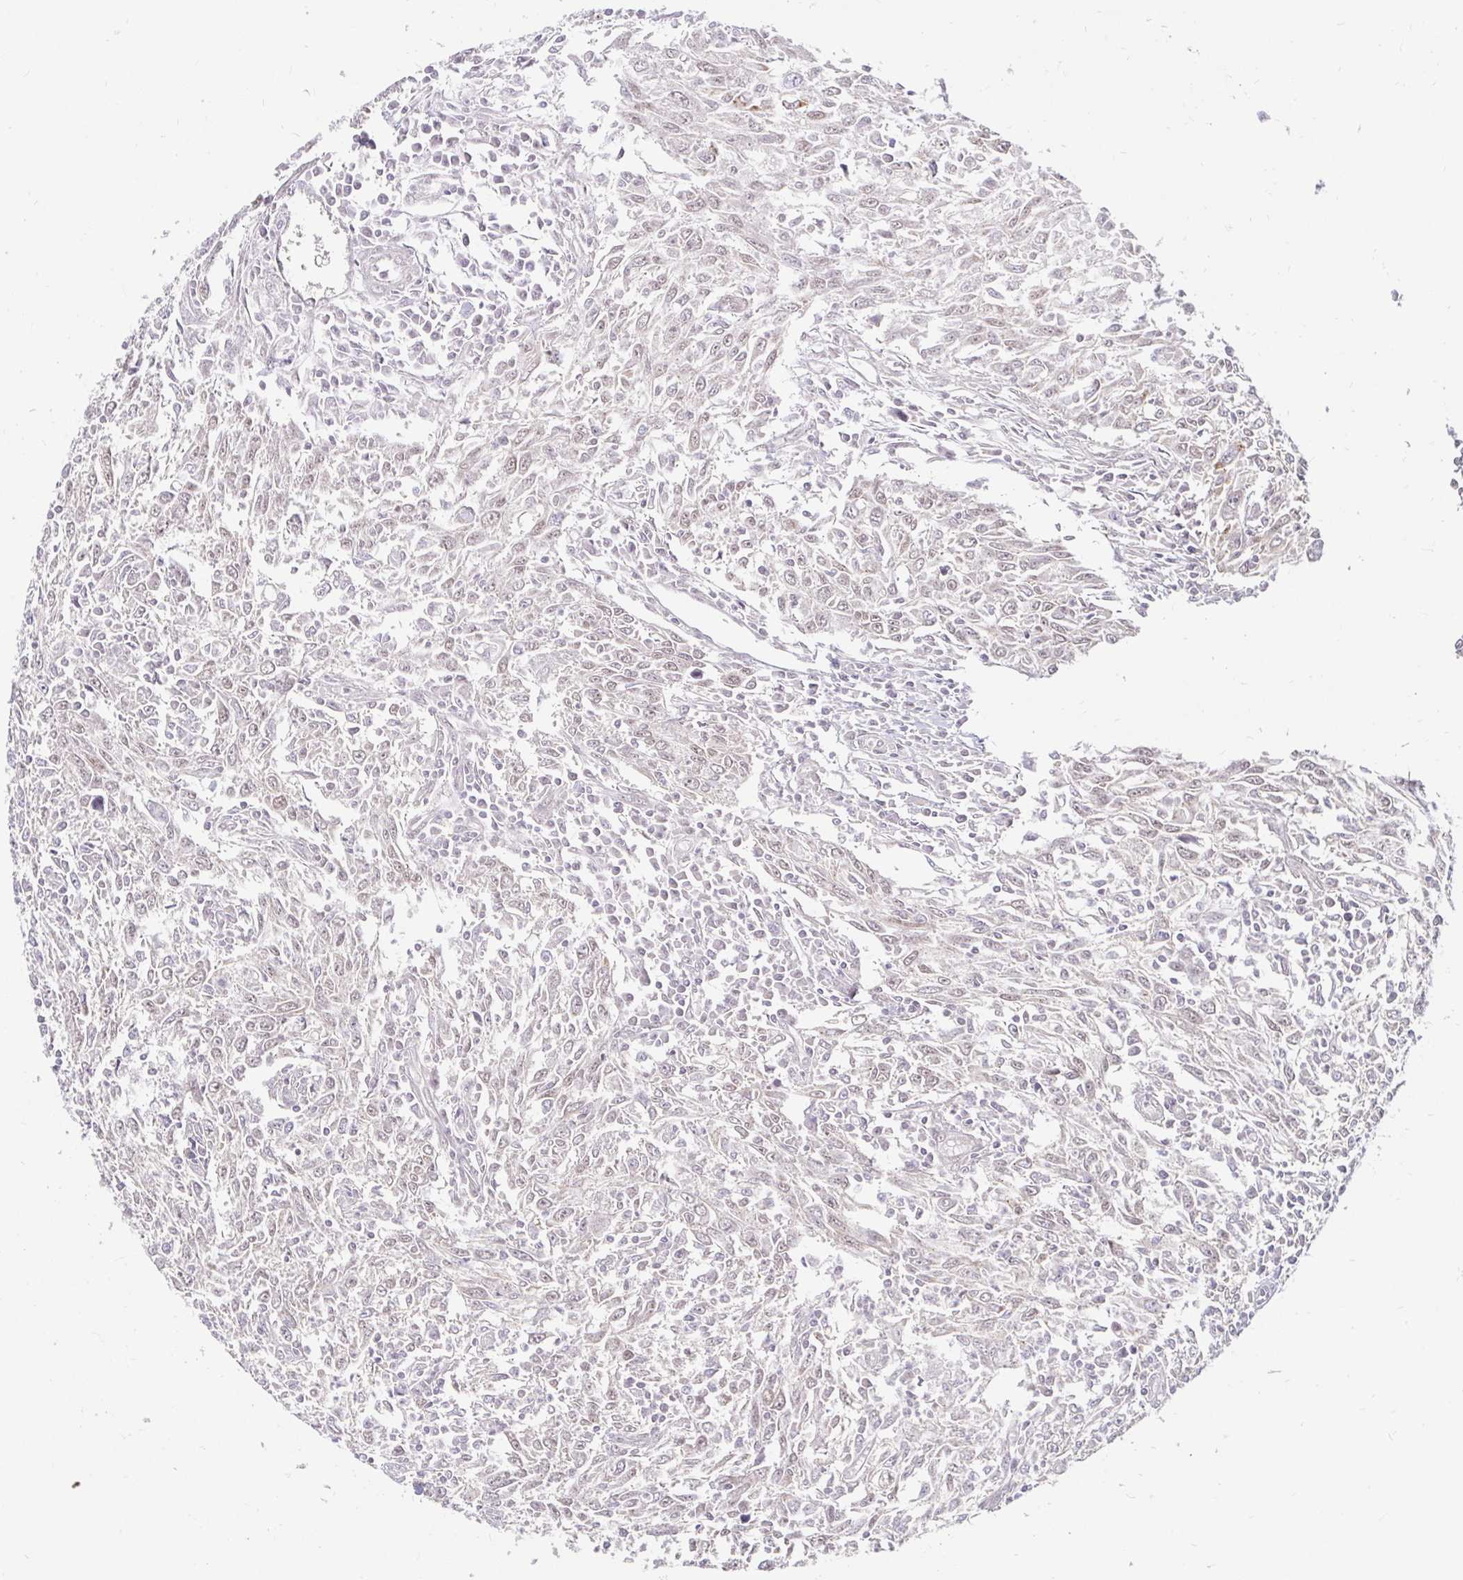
{"staining": {"intensity": "weak", "quantity": "<25%", "location": "nuclear"}, "tissue": "breast cancer", "cell_type": "Tumor cells", "image_type": "cancer", "snomed": [{"axis": "morphology", "description": "Duct carcinoma"}, {"axis": "topography", "description": "Breast"}], "caption": "Protein analysis of breast cancer displays no significant expression in tumor cells.", "gene": "TIMM50", "patient": {"sex": "female", "age": 50}}